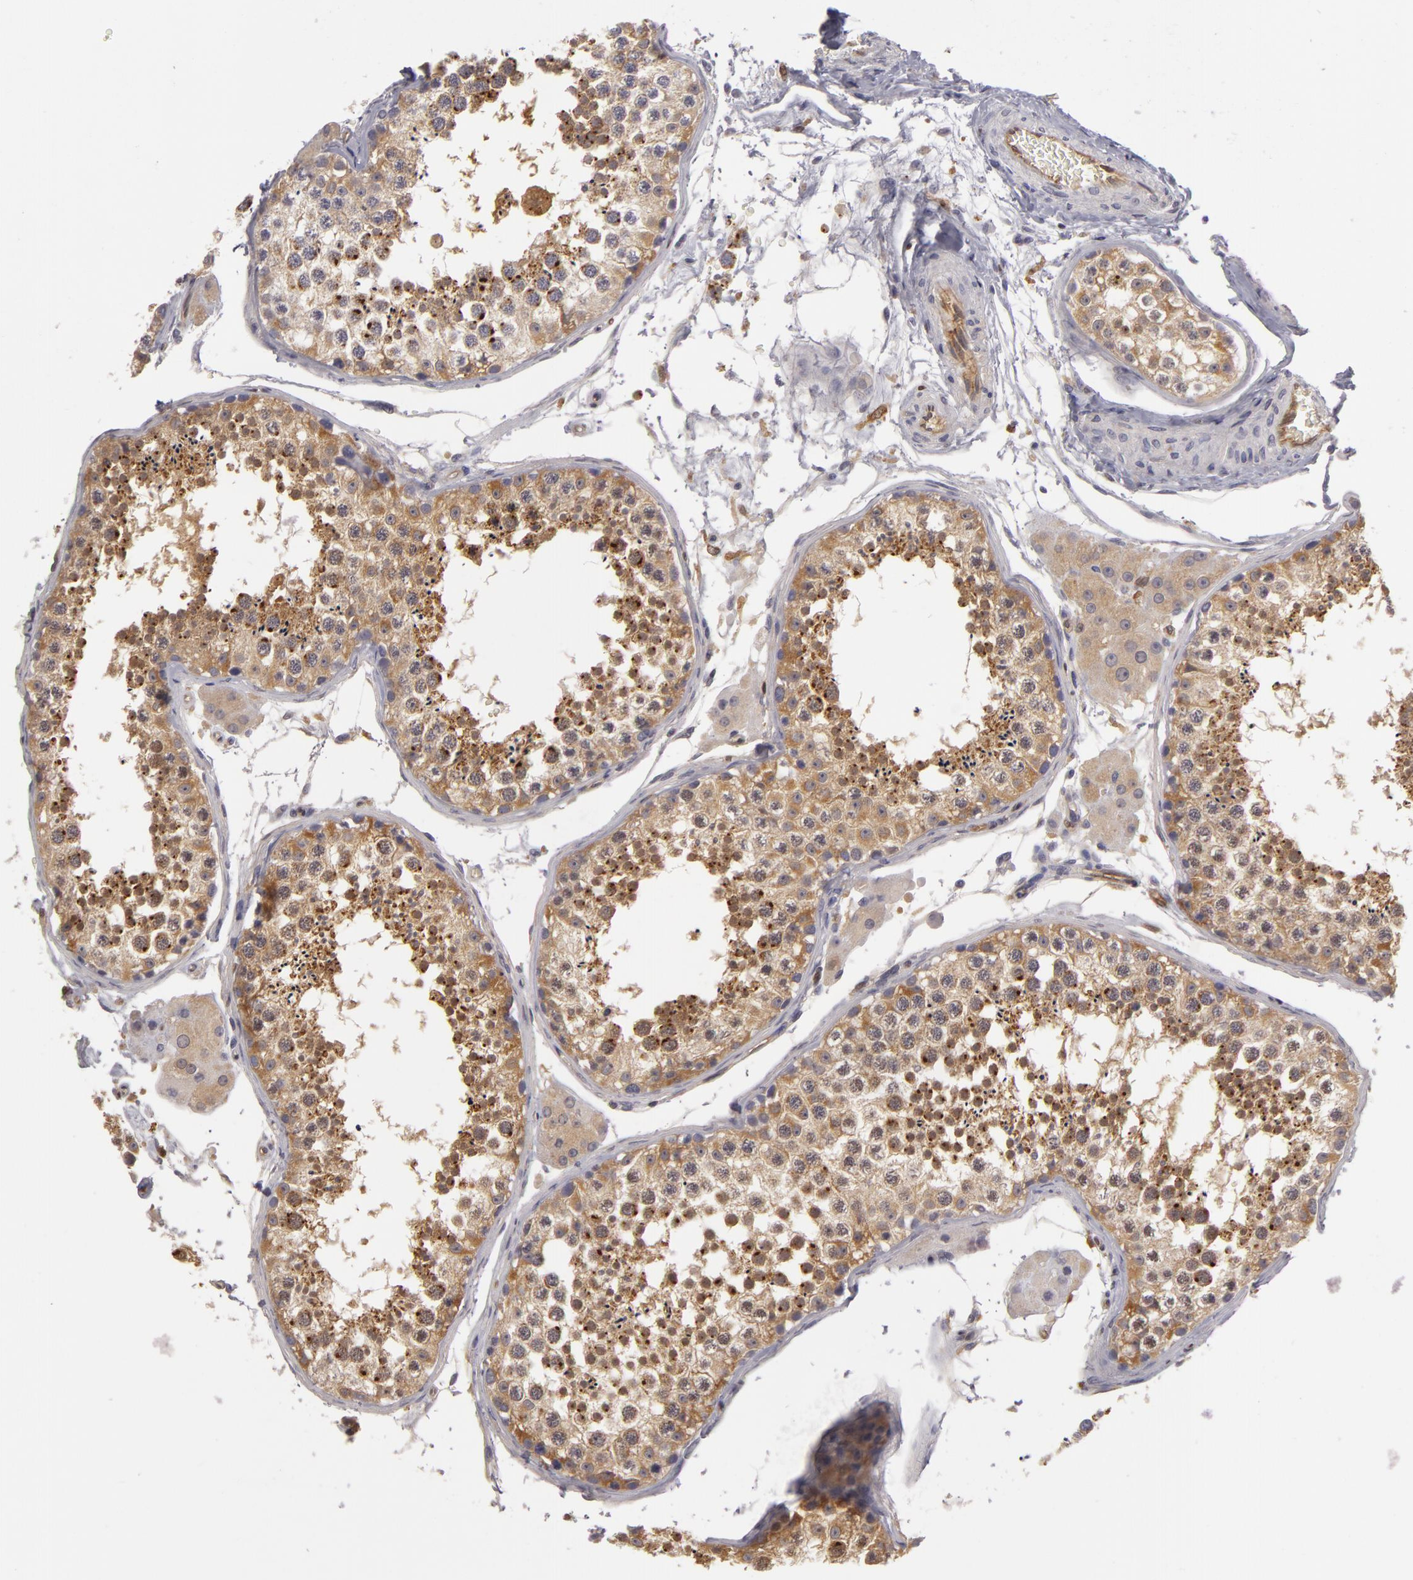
{"staining": {"intensity": "moderate", "quantity": ">75%", "location": "cytoplasmic/membranous"}, "tissue": "testis", "cell_type": "Cells in seminiferous ducts", "image_type": "normal", "snomed": [{"axis": "morphology", "description": "Normal tissue, NOS"}, {"axis": "topography", "description": "Testis"}], "caption": "Immunohistochemistry (IHC) image of normal testis: human testis stained using immunohistochemistry displays medium levels of moderate protein expression localized specifically in the cytoplasmic/membranous of cells in seminiferous ducts, appearing as a cytoplasmic/membranous brown color.", "gene": "ZNF229", "patient": {"sex": "male", "age": 57}}